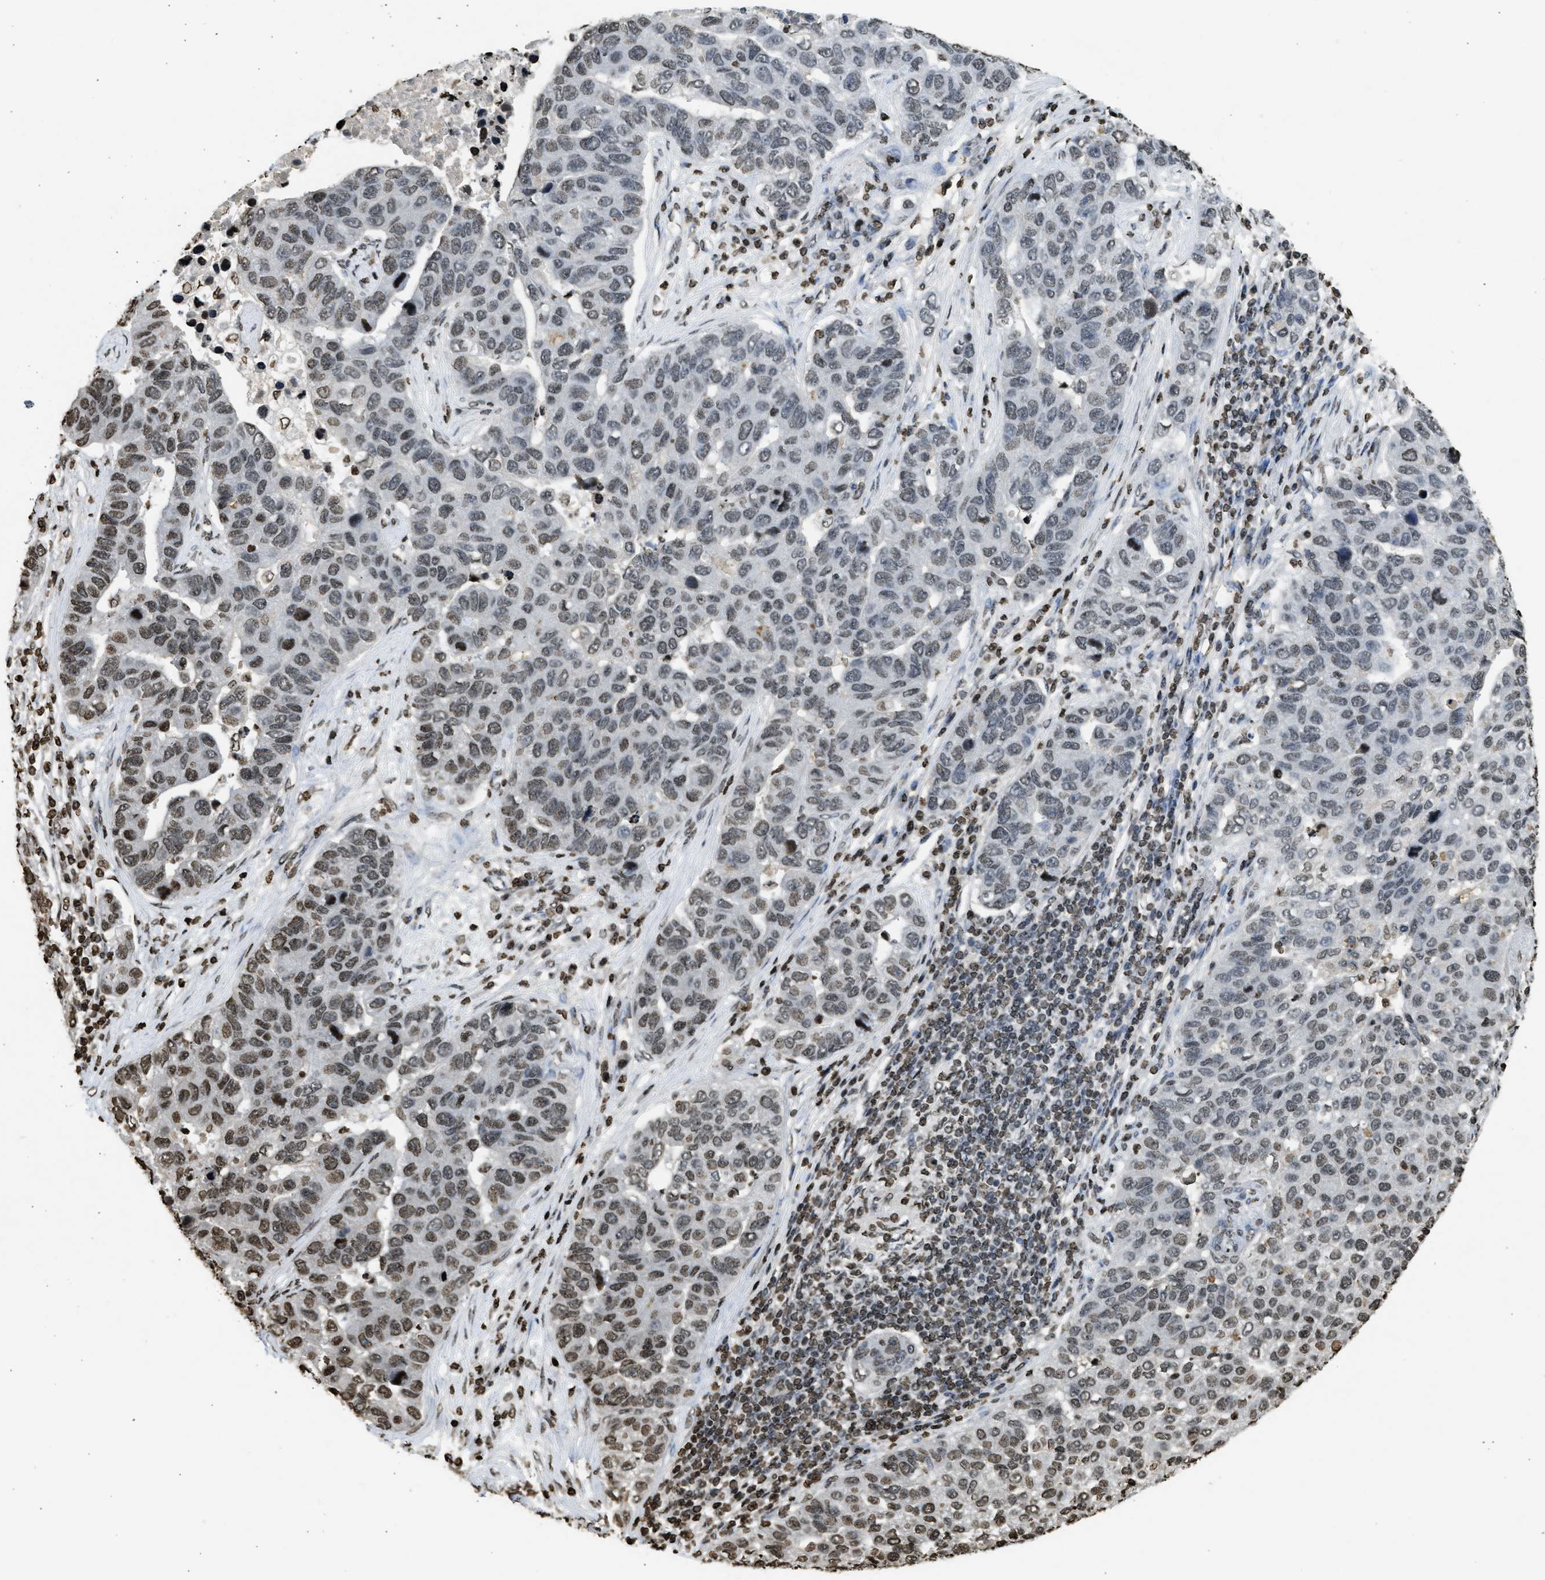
{"staining": {"intensity": "weak", "quantity": ">75%", "location": "nuclear"}, "tissue": "pancreatic cancer", "cell_type": "Tumor cells", "image_type": "cancer", "snomed": [{"axis": "morphology", "description": "Adenocarcinoma, NOS"}, {"axis": "topography", "description": "Pancreas"}], "caption": "Immunohistochemistry (IHC) histopathology image of human pancreatic cancer stained for a protein (brown), which exhibits low levels of weak nuclear expression in approximately >75% of tumor cells.", "gene": "RRAGC", "patient": {"sex": "female", "age": 61}}